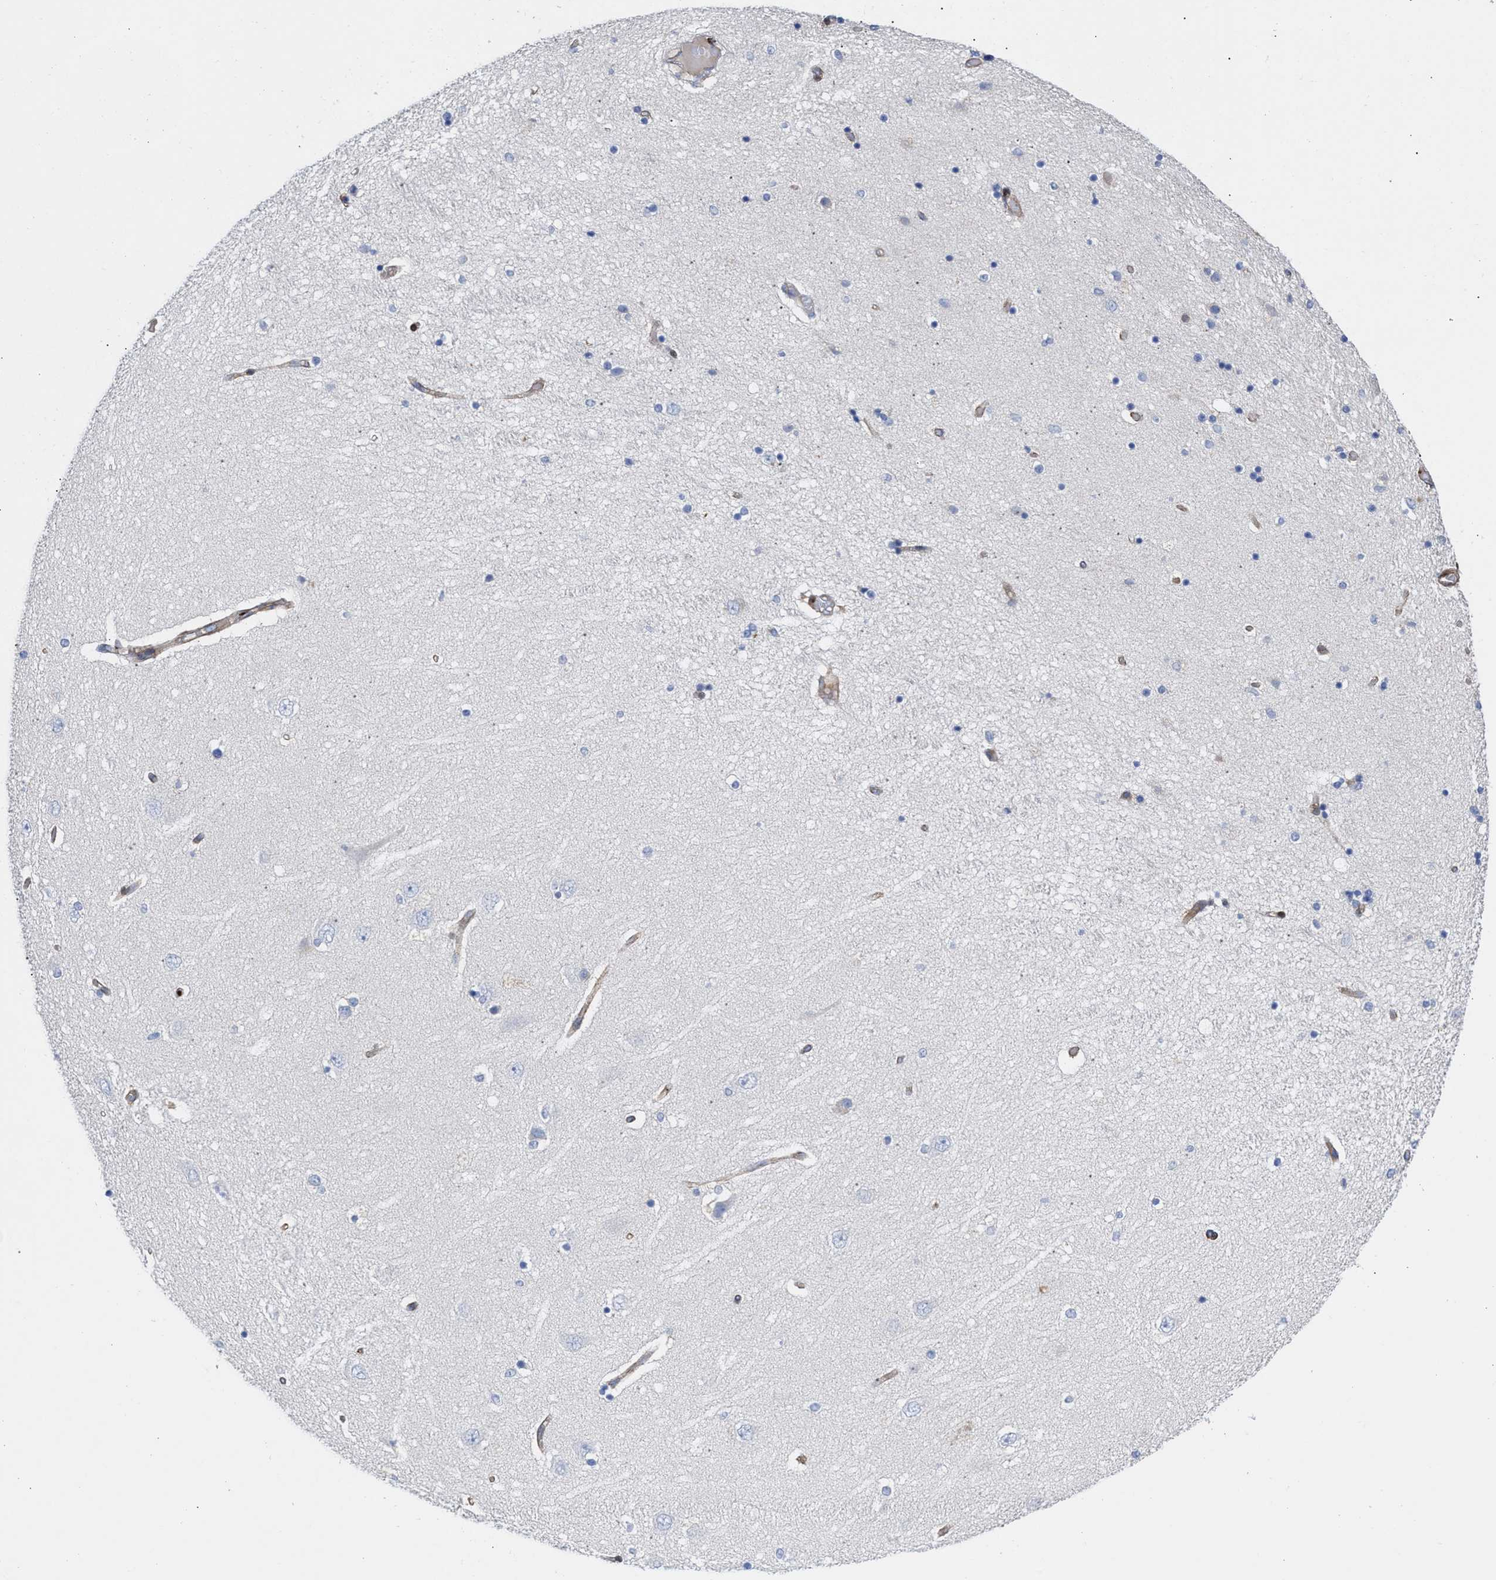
{"staining": {"intensity": "negative", "quantity": "none", "location": "none"}, "tissue": "hippocampus", "cell_type": "Glial cells", "image_type": "normal", "snomed": [{"axis": "morphology", "description": "Normal tissue, NOS"}, {"axis": "topography", "description": "Hippocampus"}], "caption": "Immunohistochemistry micrograph of normal hippocampus stained for a protein (brown), which reveals no staining in glial cells.", "gene": "HS3ST5", "patient": {"sex": "female", "age": 54}}